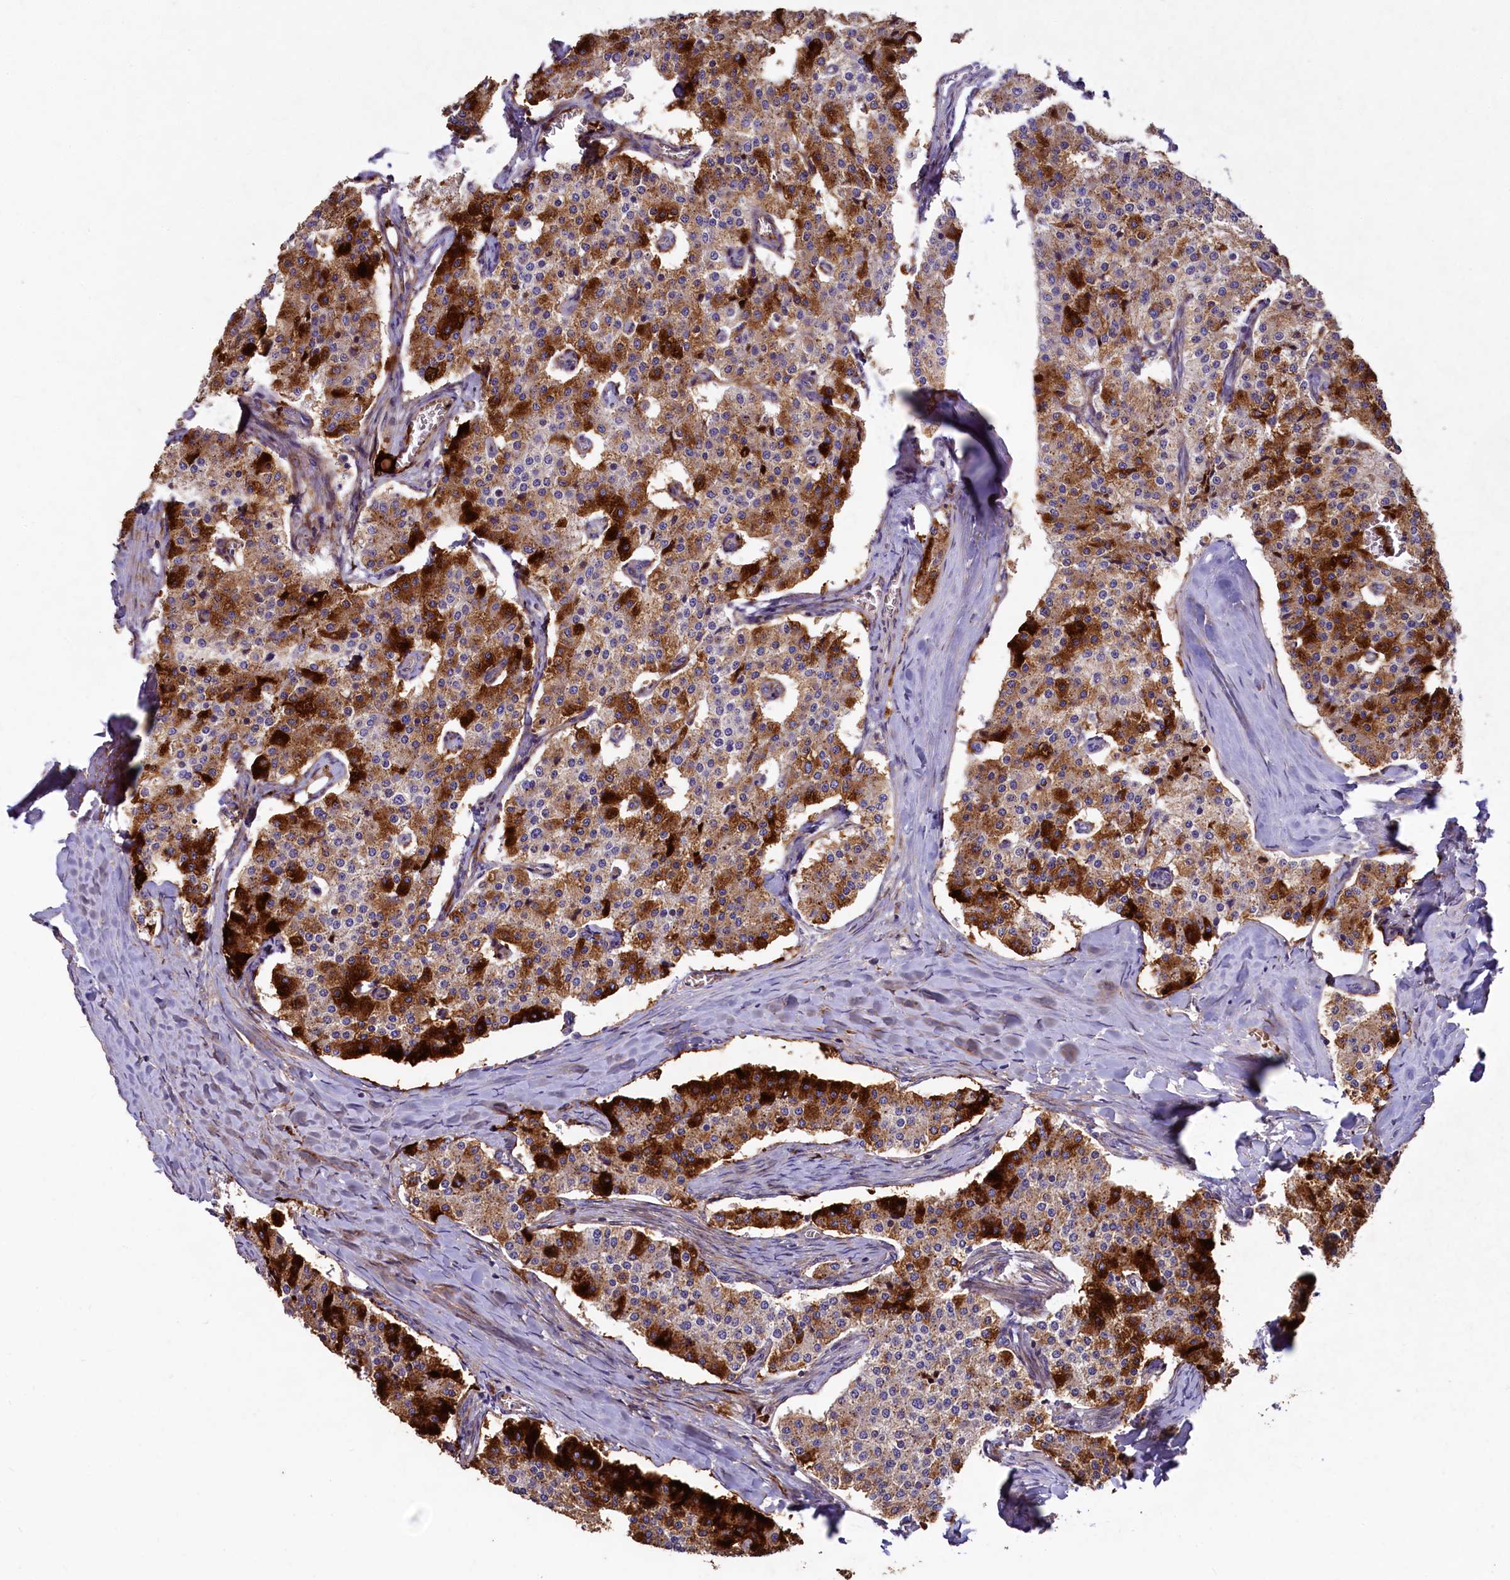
{"staining": {"intensity": "strong", "quantity": "25%-75%", "location": "cytoplasmic/membranous"}, "tissue": "carcinoid", "cell_type": "Tumor cells", "image_type": "cancer", "snomed": [{"axis": "morphology", "description": "Carcinoid, malignant, NOS"}, {"axis": "topography", "description": "Colon"}], "caption": "Carcinoid tissue shows strong cytoplasmic/membranous positivity in about 25%-75% of tumor cells, visualized by immunohistochemistry.", "gene": "HPS6", "patient": {"sex": "female", "age": 52}}